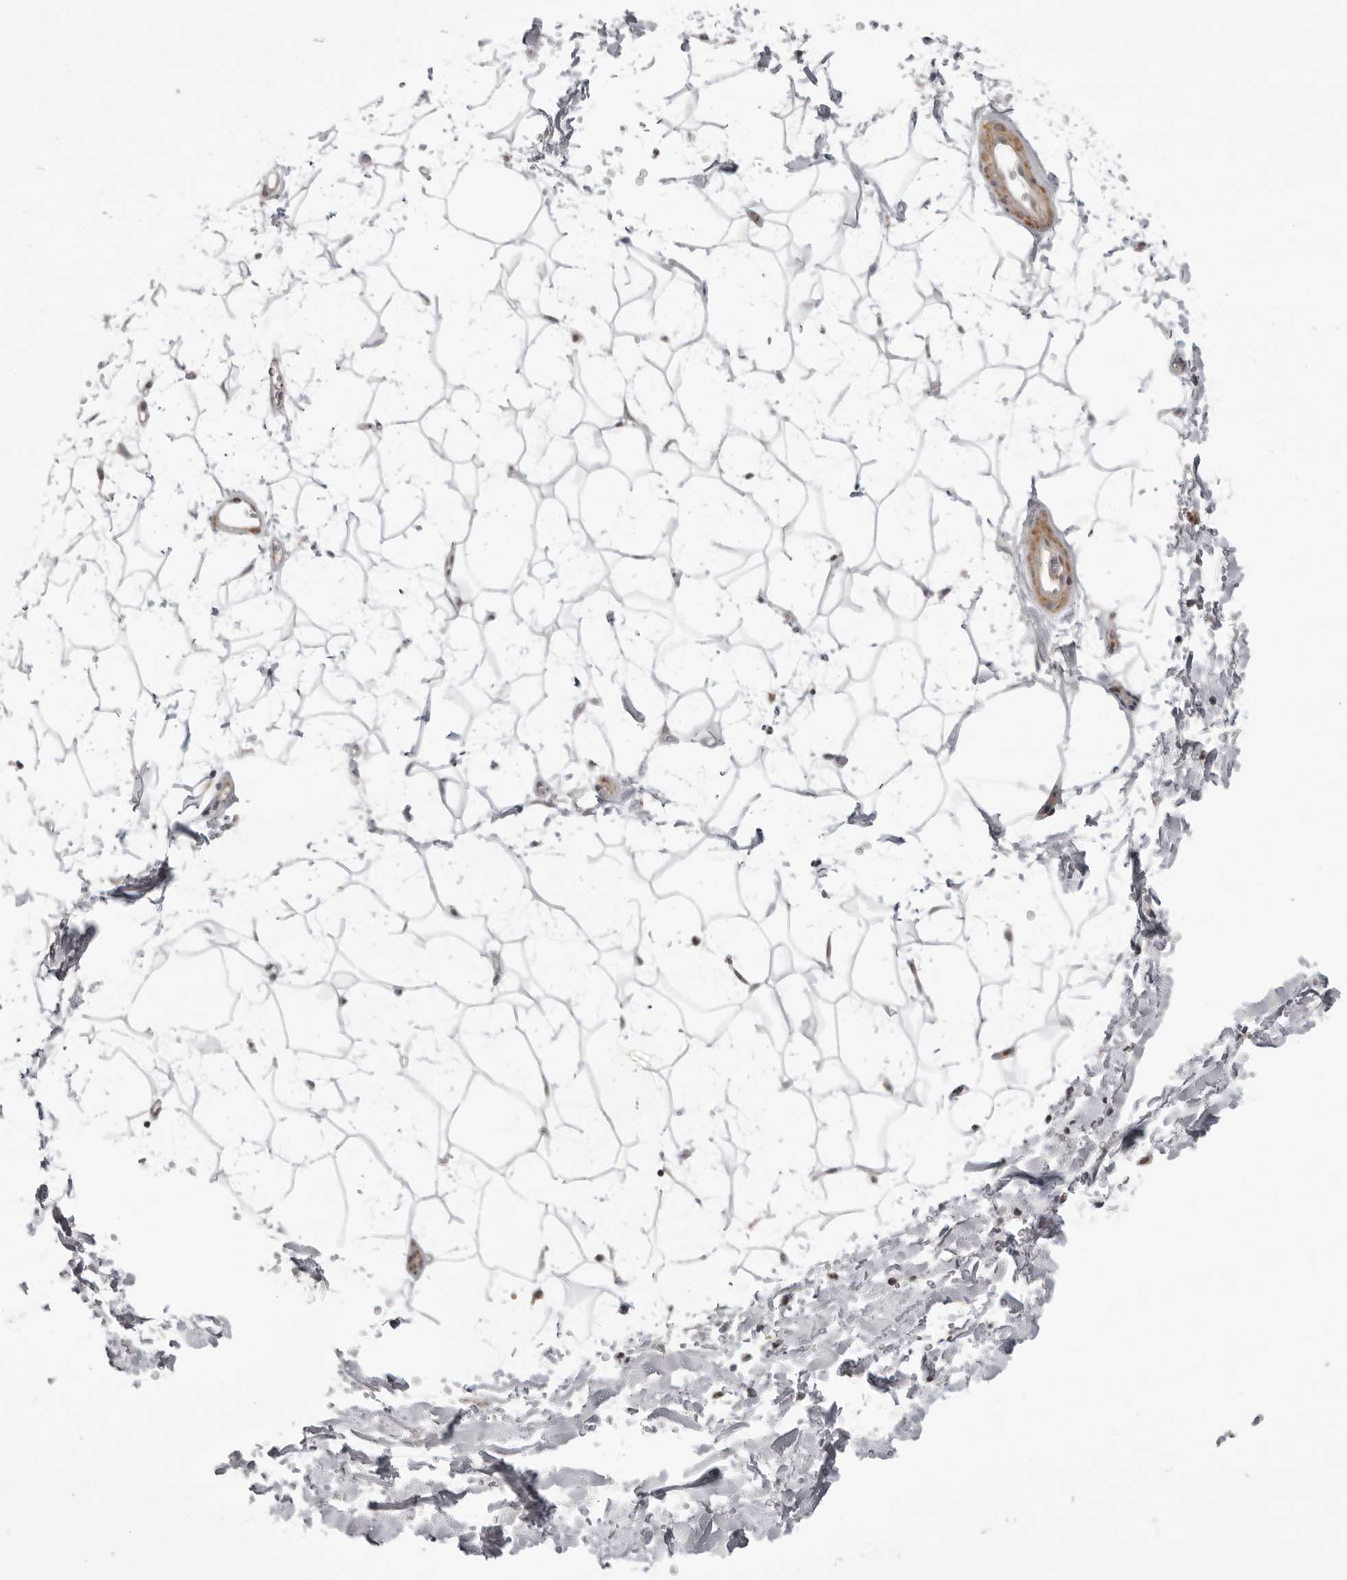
{"staining": {"intensity": "weak", "quantity": "25%-75%", "location": "cytoplasmic/membranous"}, "tissue": "adipose tissue", "cell_type": "Adipocytes", "image_type": "normal", "snomed": [{"axis": "morphology", "description": "Normal tissue, NOS"}, {"axis": "topography", "description": "Soft tissue"}], "caption": "Adipose tissue was stained to show a protein in brown. There is low levels of weak cytoplasmic/membranous expression in approximately 25%-75% of adipocytes. (Stains: DAB in brown, nuclei in blue, Microscopy: brightfield microscopy at high magnification).", "gene": "TUT4", "patient": {"sex": "male", "age": 72}}